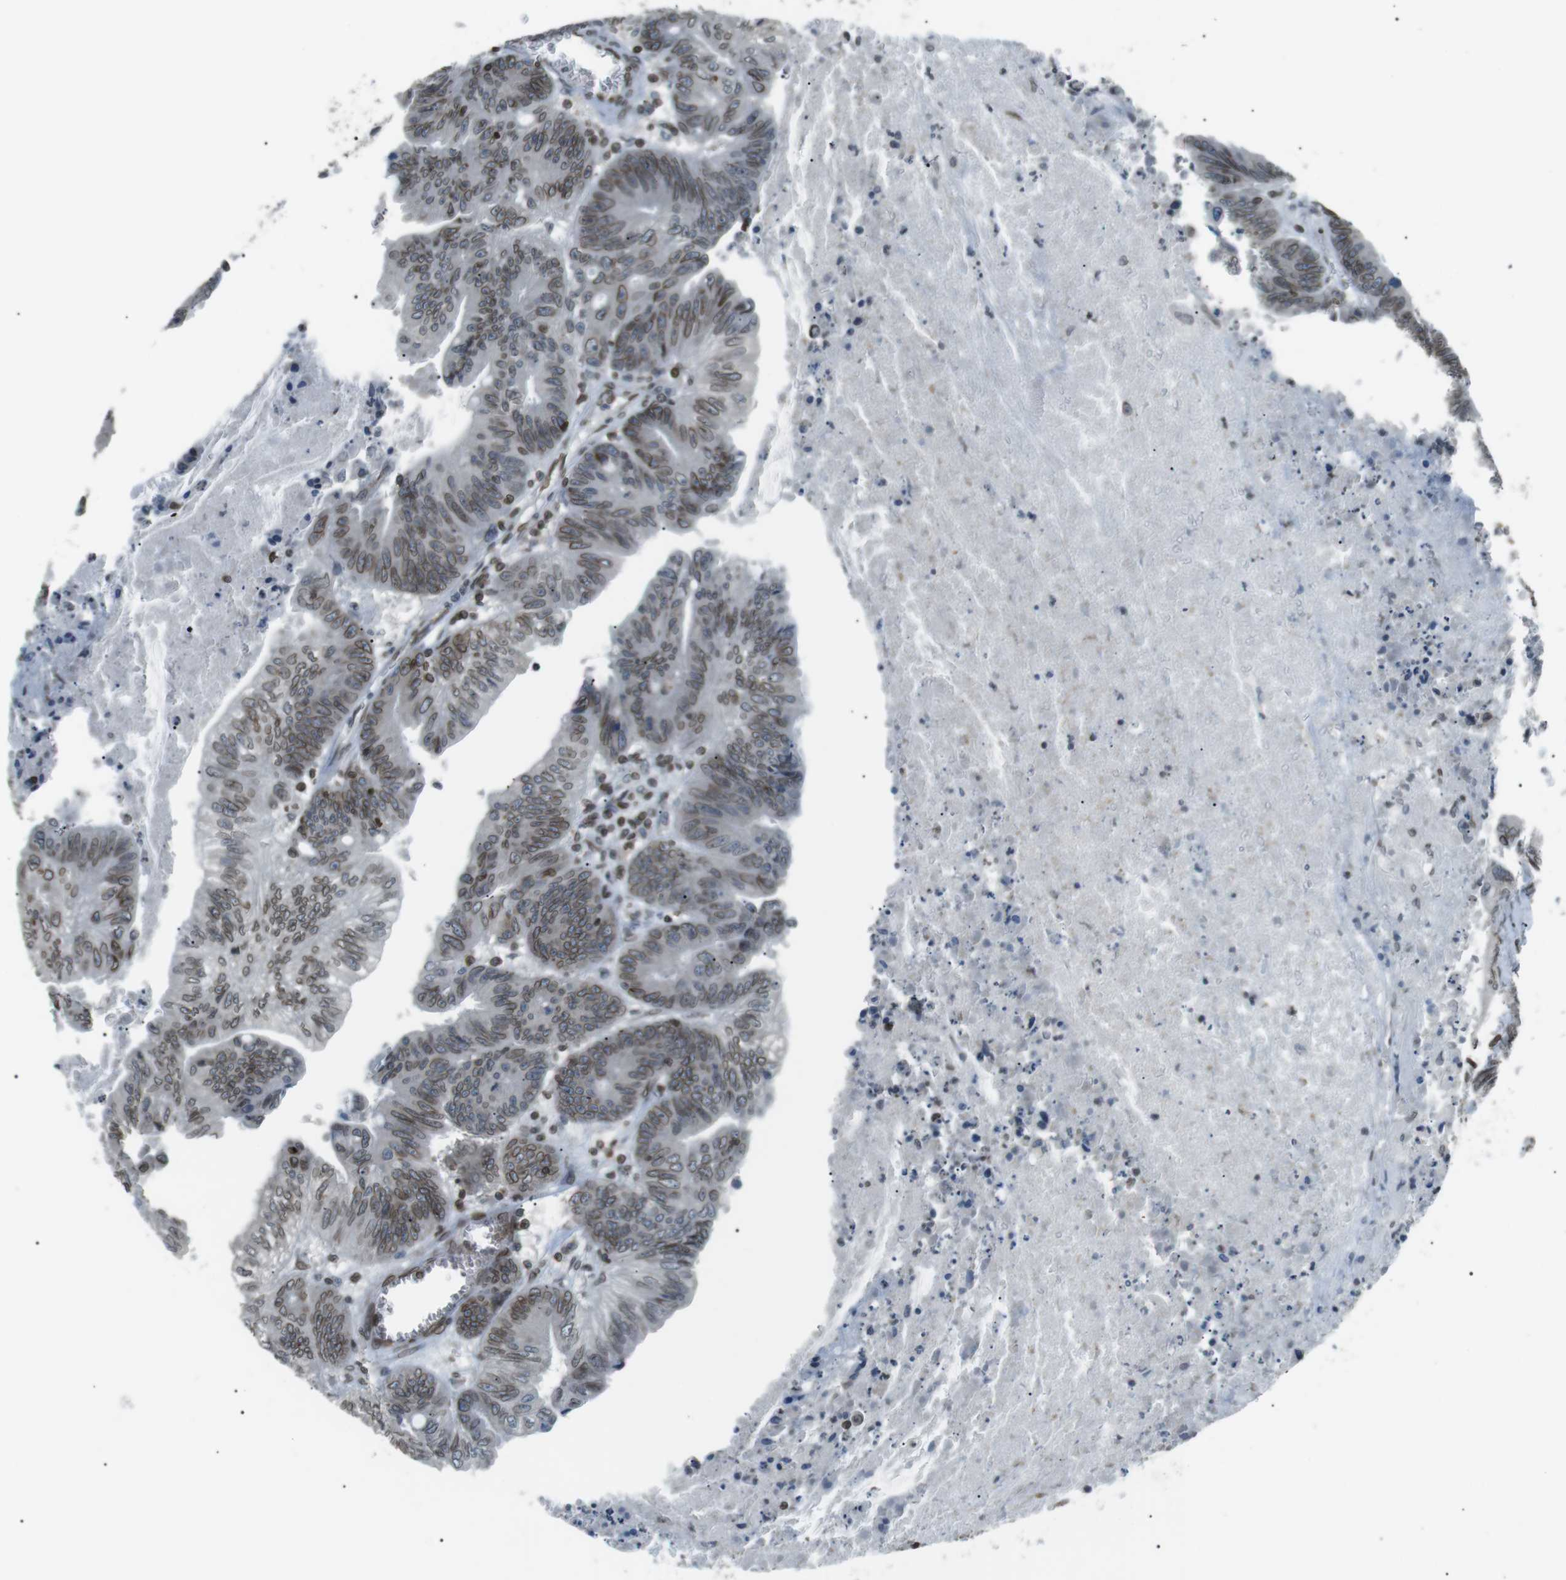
{"staining": {"intensity": "moderate", "quantity": ">75%", "location": "cytoplasmic/membranous,nuclear"}, "tissue": "colorectal cancer", "cell_type": "Tumor cells", "image_type": "cancer", "snomed": [{"axis": "morphology", "description": "Adenocarcinoma, NOS"}, {"axis": "topography", "description": "Colon"}], "caption": "Colorectal cancer stained with DAB (3,3'-diaminobenzidine) immunohistochemistry (IHC) demonstrates medium levels of moderate cytoplasmic/membranous and nuclear expression in about >75% of tumor cells.", "gene": "TMX4", "patient": {"sex": "male", "age": 45}}